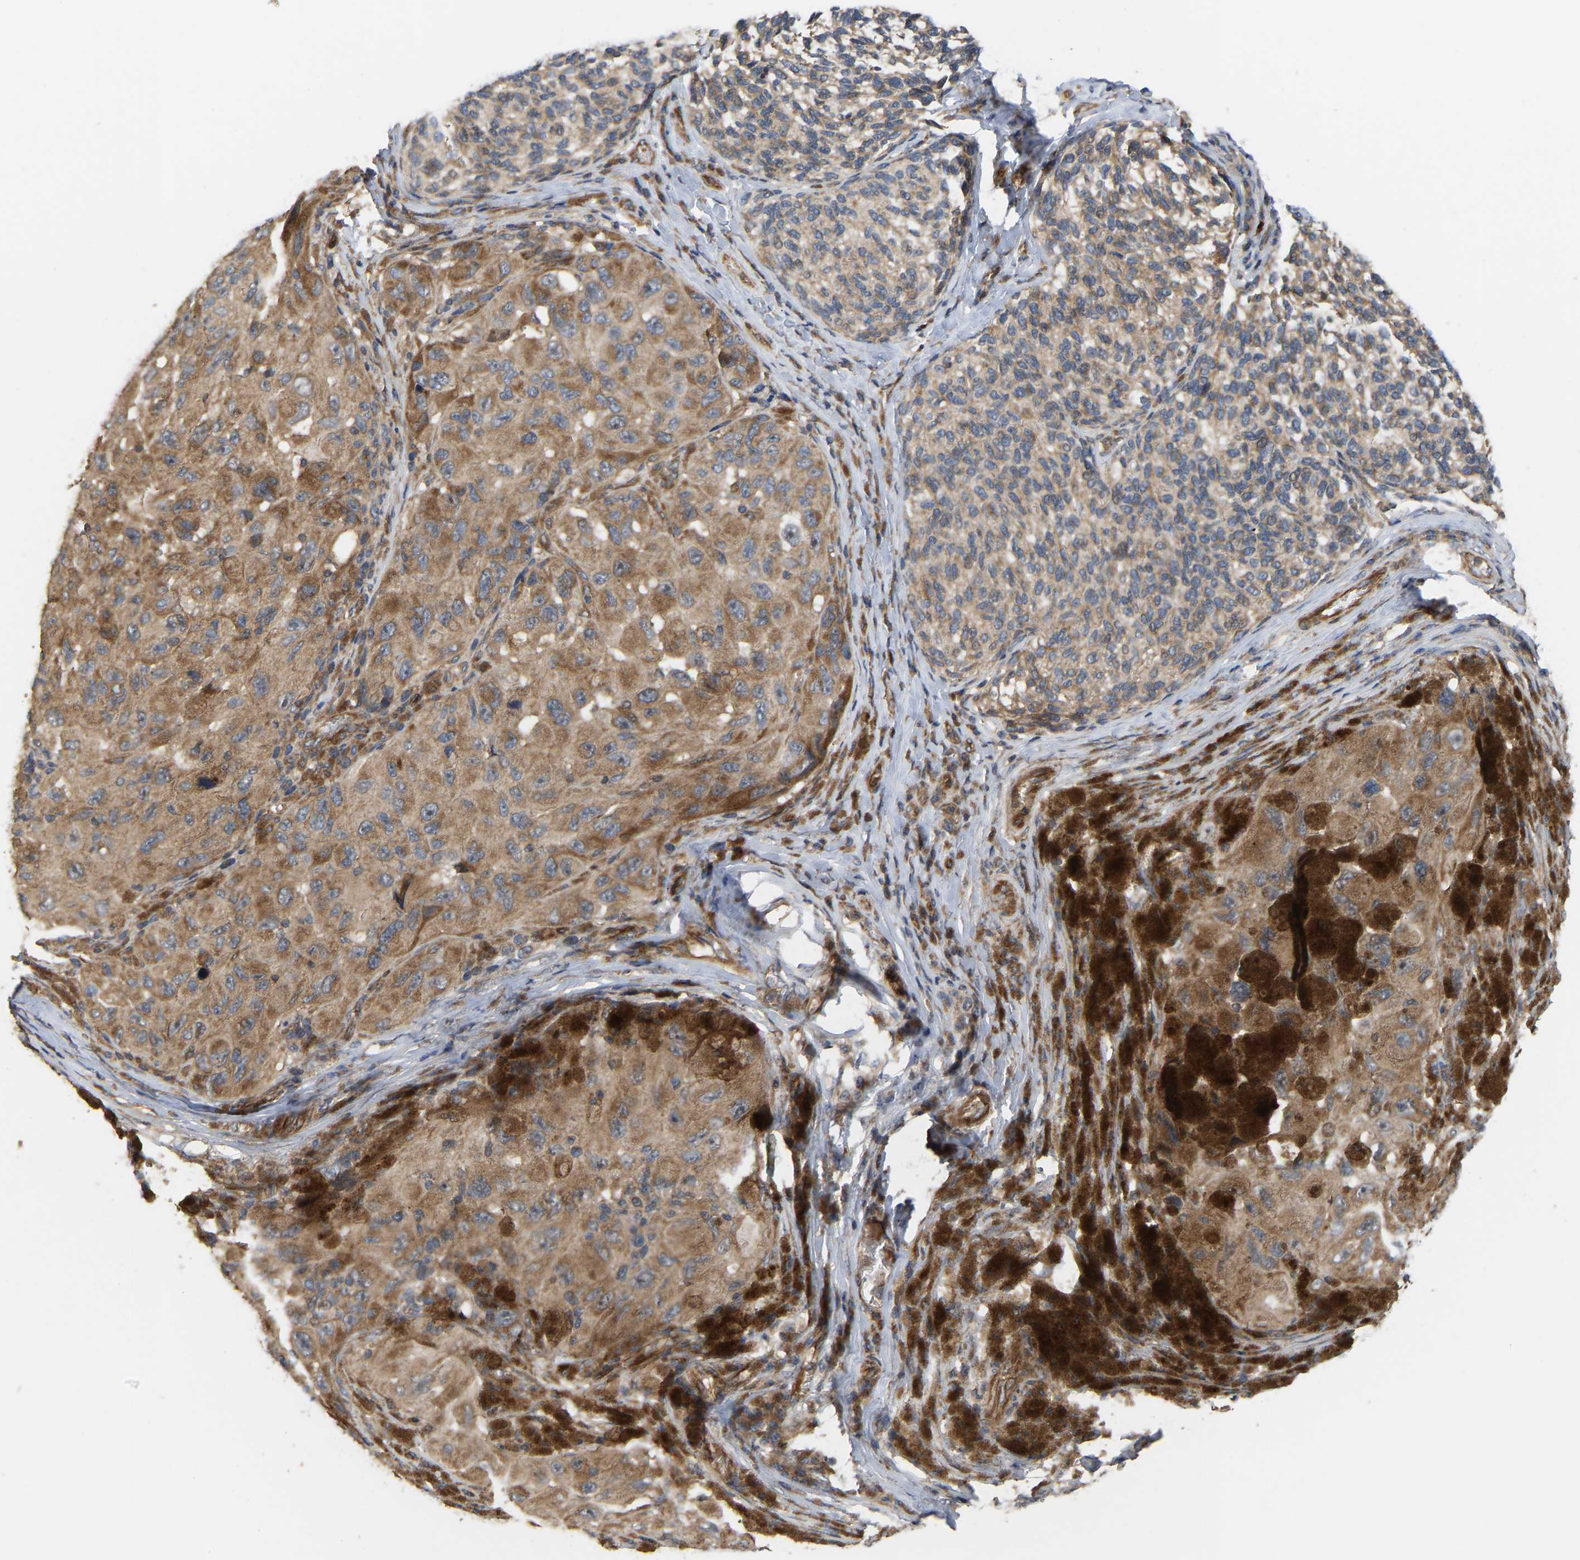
{"staining": {"intensity": "moderate", "quantity": ">75%", "location": "cytoplasmic/membranous"}, "tissue": "melanoma", "cell_type": "Tumor cells", "image_type": "cancer", "snomed": [{"axis": "morphology", "description": "Malignant melanoma, NOS"}, {"axis": "topography", "description": "Skin"}], "caption": "Moderate cytoplasmic/membranous protein expression is seen in about >75% of tumor cells in melanoma.", "gene": "STAU1", "patient": {"sex": "female", "age": 73}}